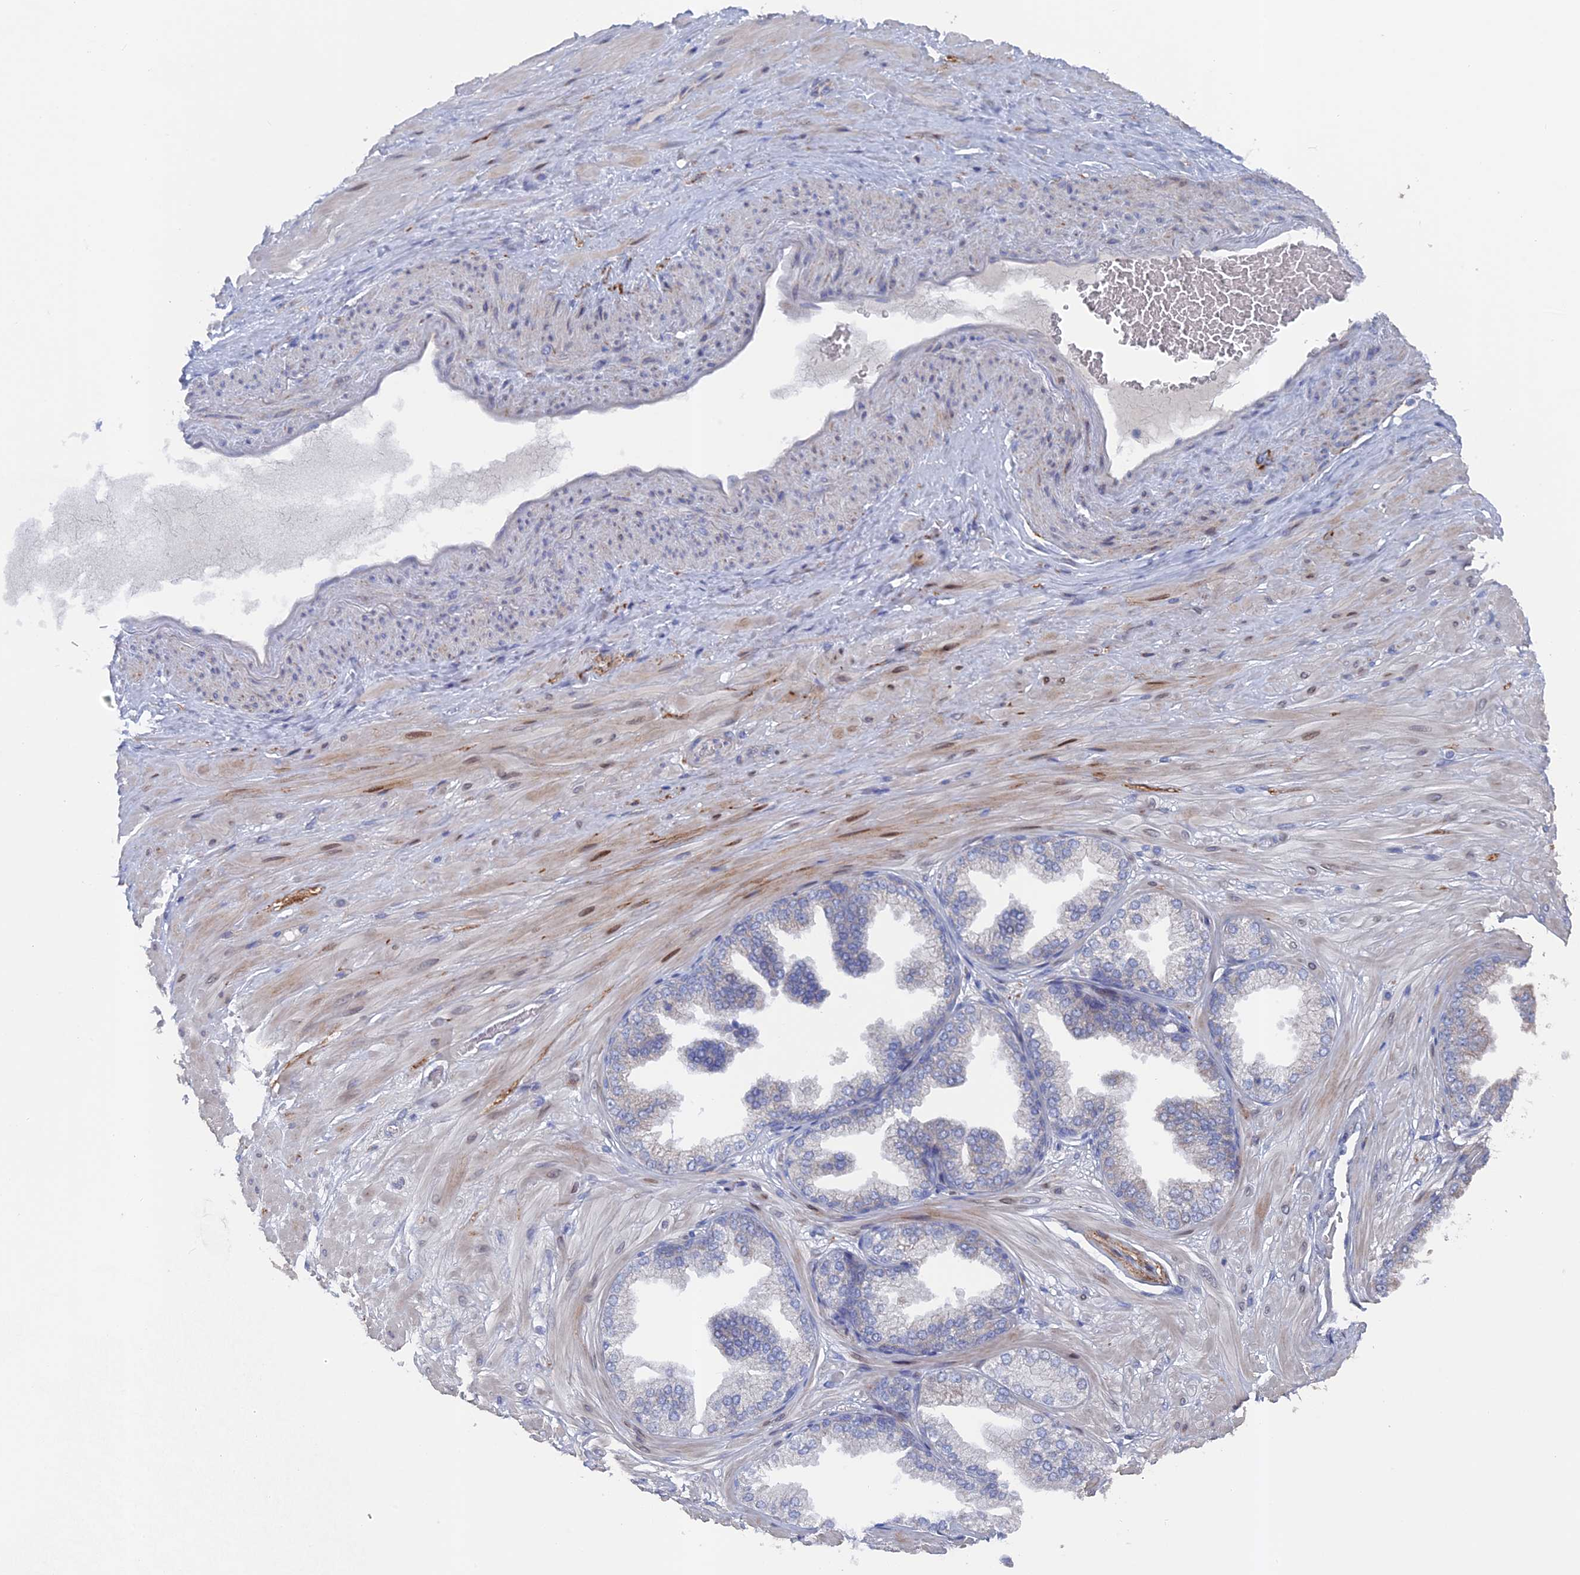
{"staining": {"intensity": "negative", "quantity": "none", "location": "none"}, "tissue": "adipose tissue", "cell_type": "Adipocytes", "image_type": "normal", "snomed": [{"axis": "morphology", "description": "Normal tissue, NOS"}, {"axis": "morphology", "description": "Adenocarcinoma, Low grade"}, {"axis": "topography", "description": "Prostate"}, {"axis": "topography", "description": "Peripheral nerve tissue"}], "caption": "This is a photomicrograph of immunohistochemistry (IHC) staining of benign adipose tissue, which shows no positivity in adipocytes. Nuclei are stained in blue.", "gene": "TMEM161A", "patient": {"sex": "male", "age": 63}}